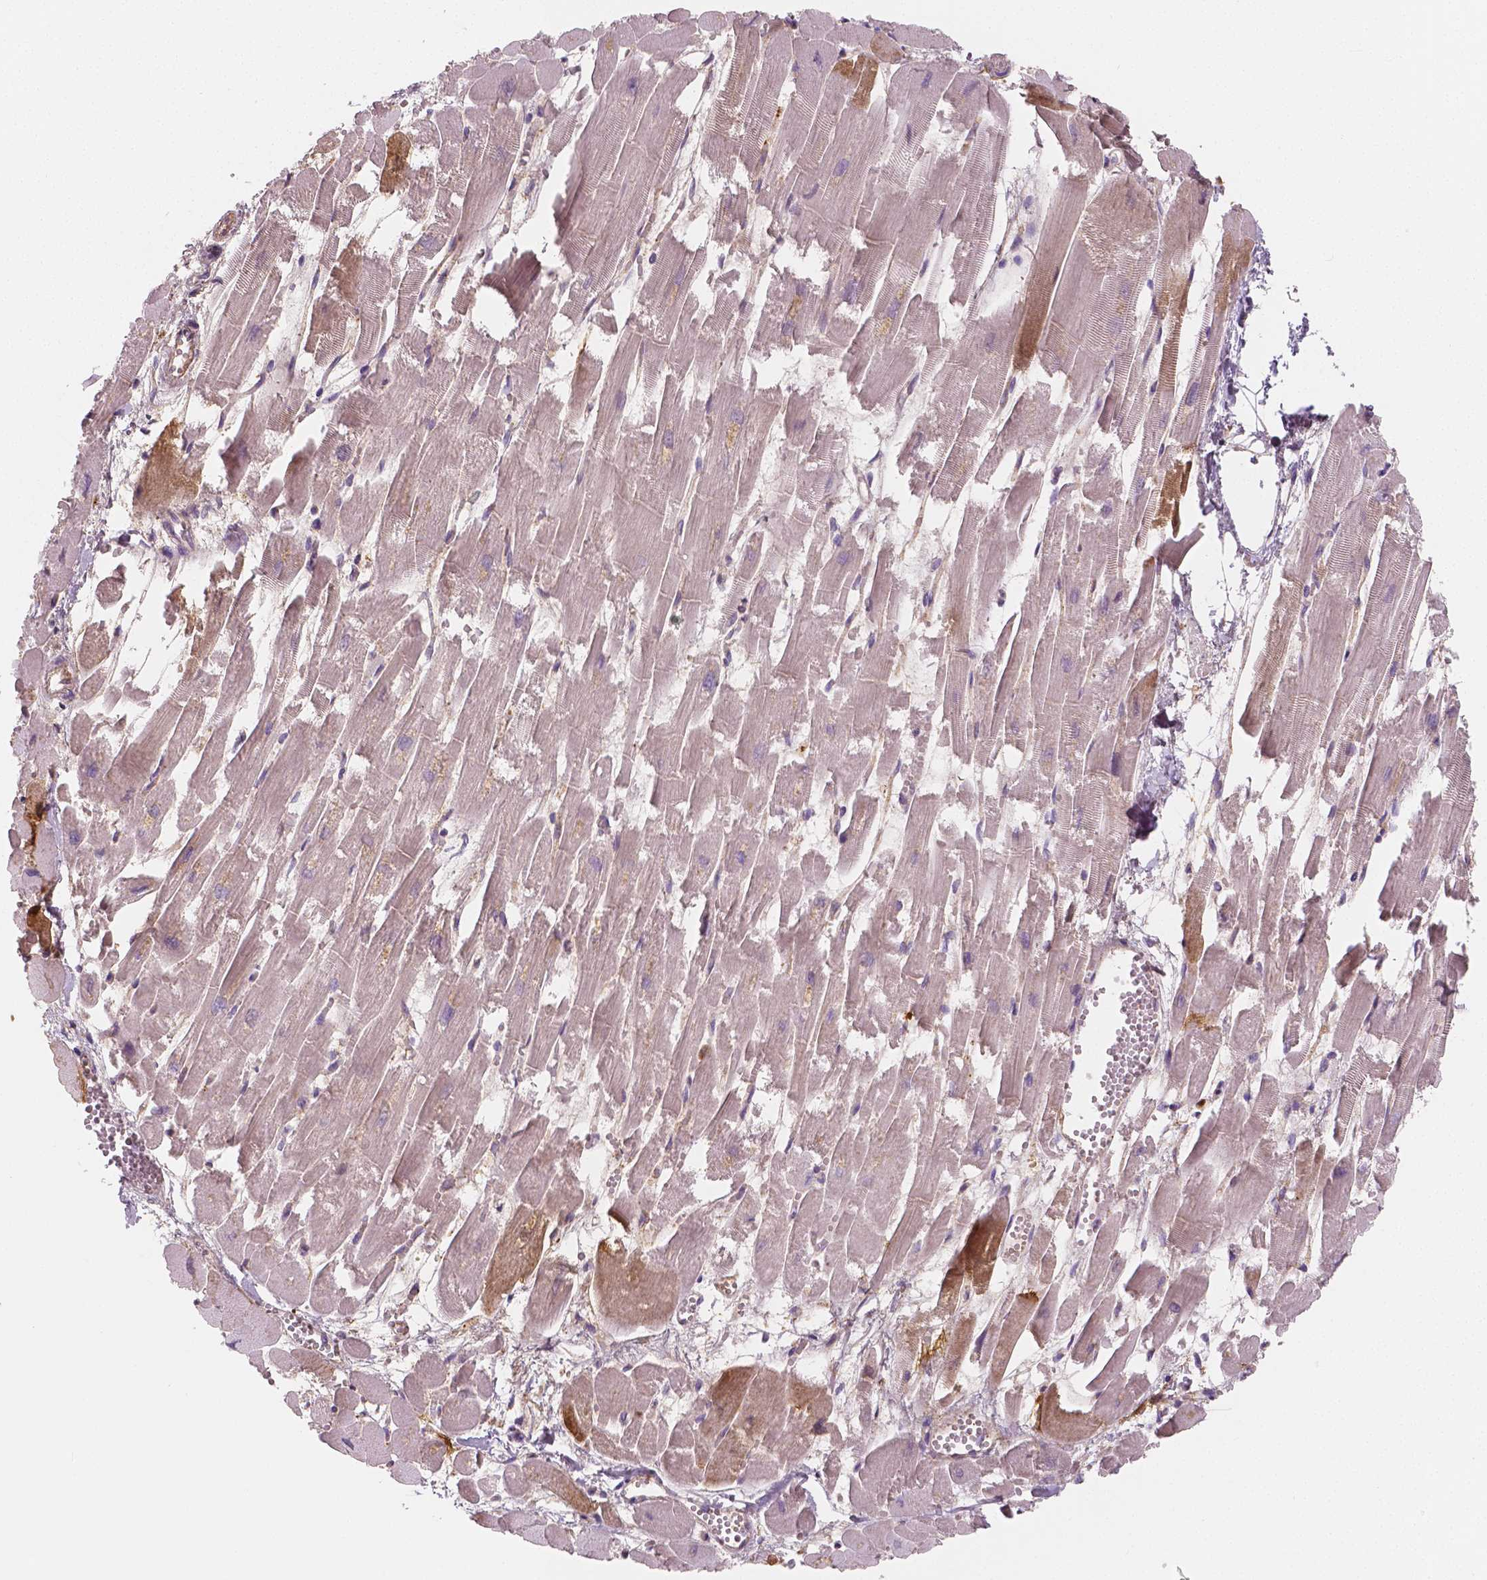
{"staining": {"intensity": "weak", "quantity": "<25%", "location": "cytoplasmic/membranous"}, "tissue": "heart muscle", "cell_type": "Cardiomyocytes", "image_type": "normal", "snomed": [{"axis": "morphology", "description": "Normal tissue, NOS"}, {"axis": "topography", "description": "Heart"}], "caption": "DAB immunohistochemical staining of benign human heart muscle displays no significant expression in cardiomyocytes. Nuclei are stained in blue.", "gene": "APOA4", "patient": {"sex": "female", "age": 52}}